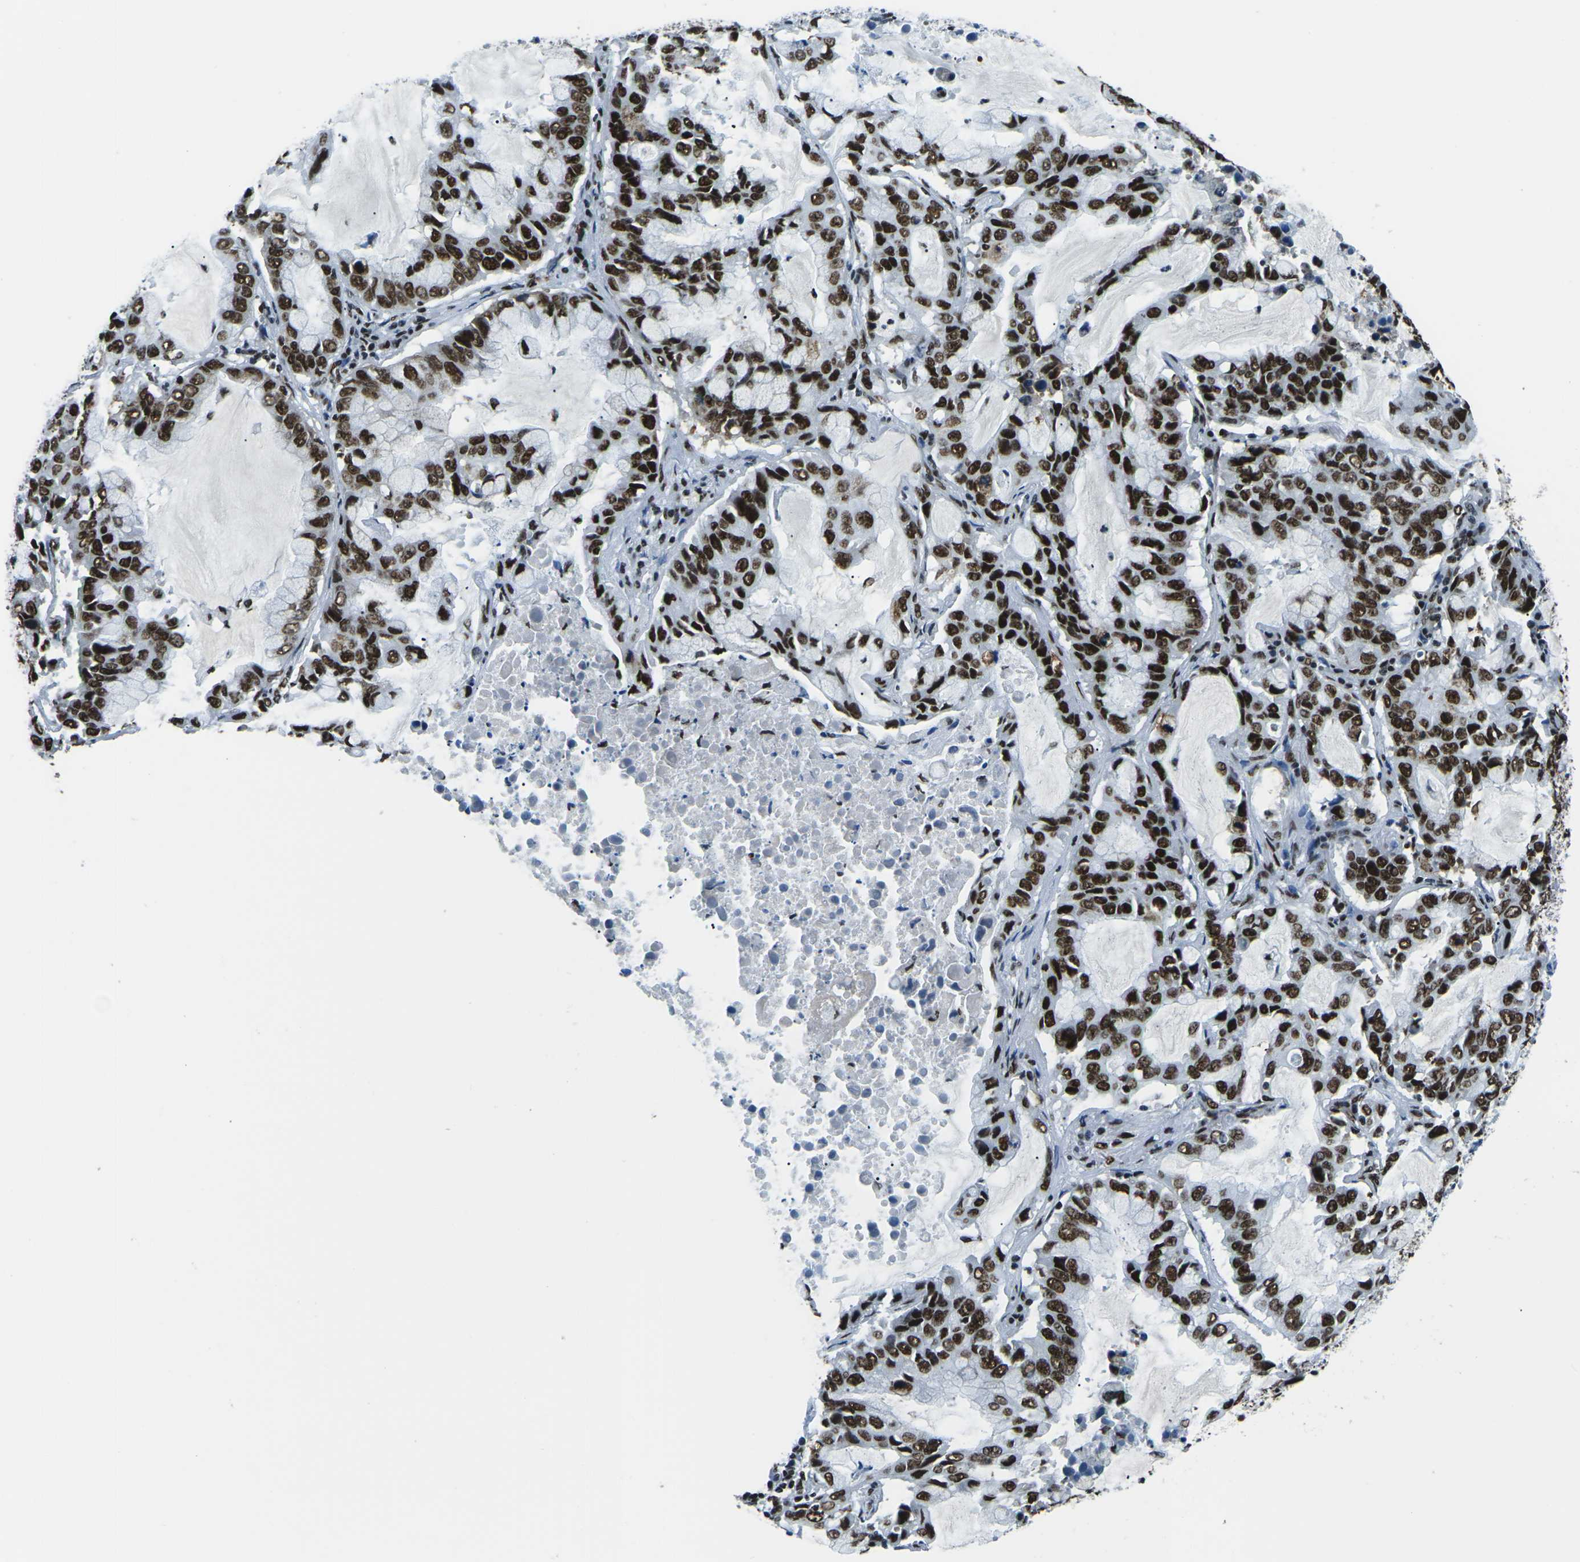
{"staining": {"intensity": "strong", "quantity": ">75%", "location": "nuclear"}, "tissue": "lung cancer", "cell_type": "Tumor cells", "image_type": "cancer", "snomed": [{"axis": "morphology", "description": "Adenocarcinoma, NOS"}, {"axis": "topography", "description": "Lung"}], "caption": "Protein expression by immunohistochemistry (IHC) demonstrates strong nuclear positivity in about >75% of tumor cells in lung cancer (adenocarcinoma).", "gene": "HNRNPL", "patient": {"sex": "male", "age": 64}}